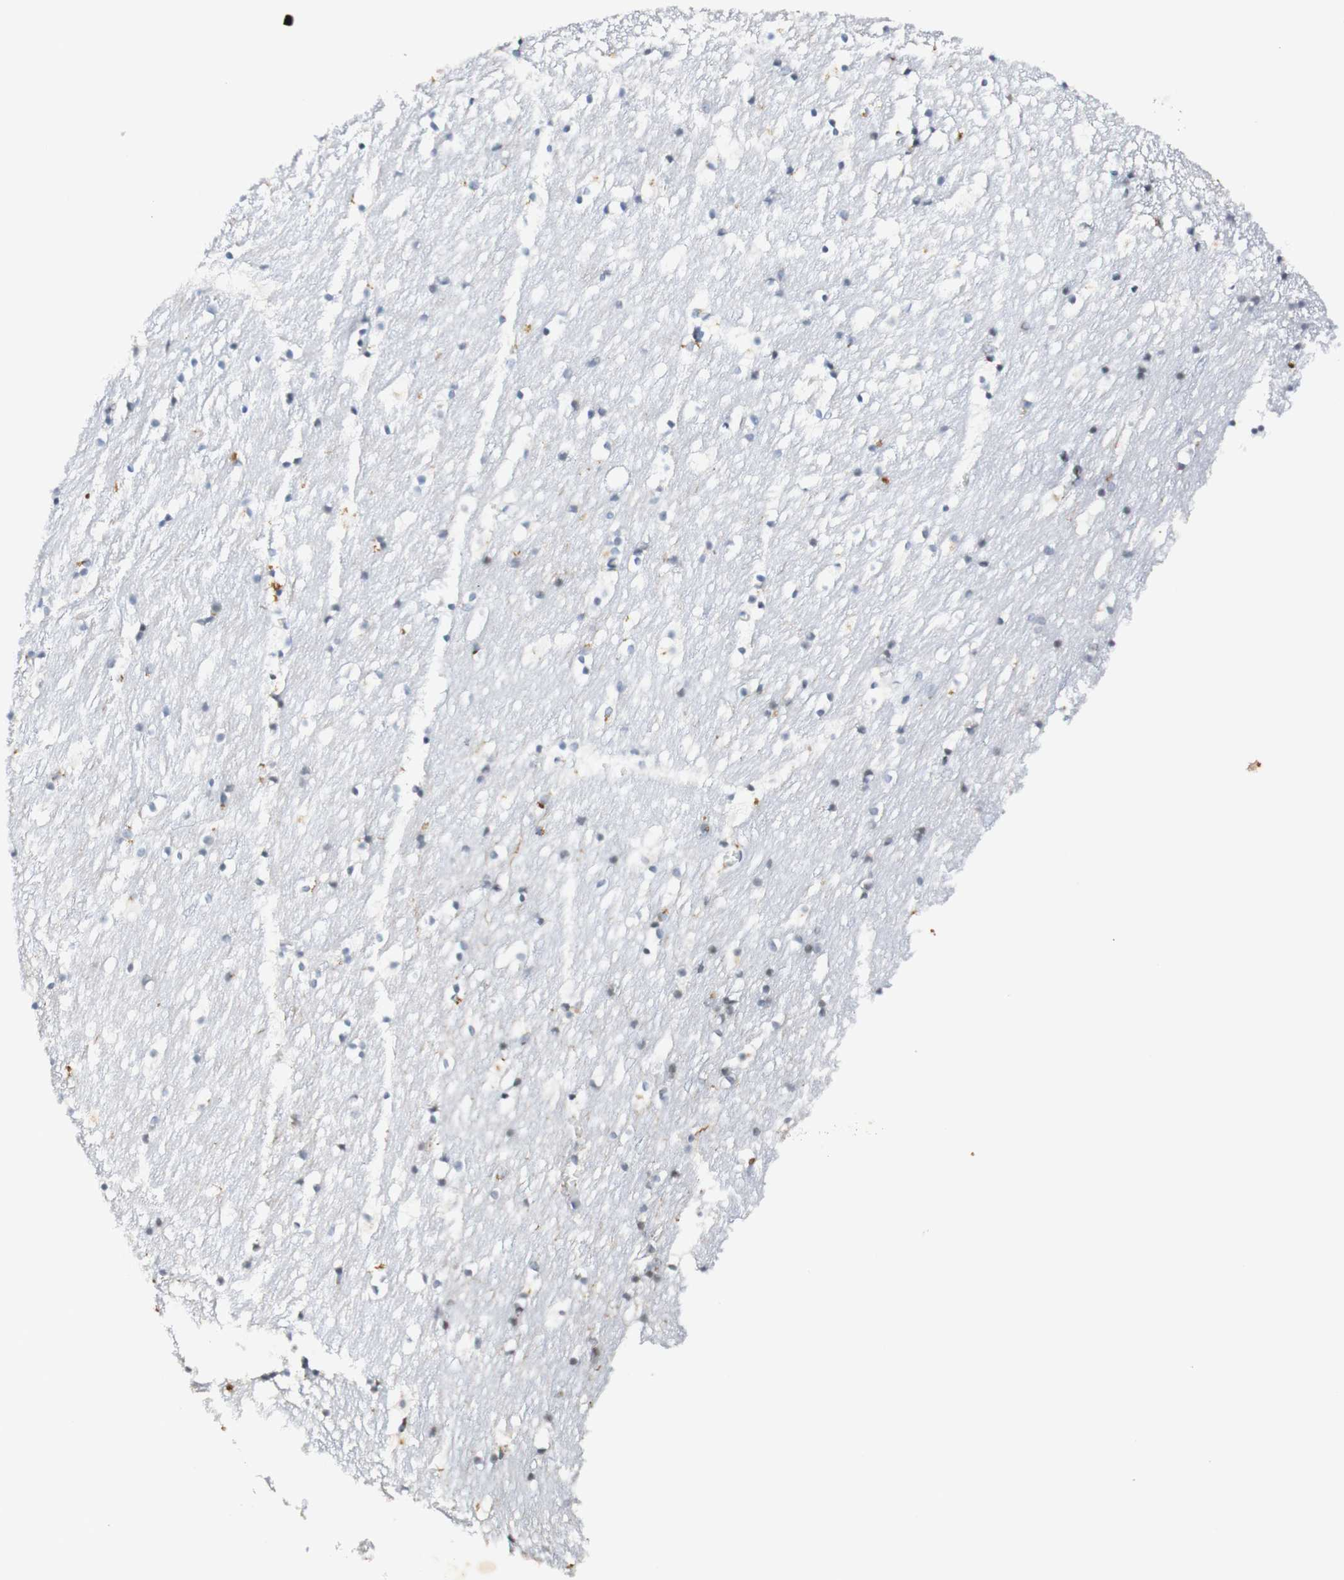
{"staining": {"intensity": "negative", "quantity": "none", "location": "none"}, "tissue": "caudate", "cell_type": "Glial cells", "image_type": "normal", "snomed": [{"axis": "morphology", "description": "Normal tissue, NOS"}, {"axis": "topography", "description": "Lateral ventricle wall"}], "caption": "IHC of benign caudate displays no staining in glial cells. (Immunohistochemistry (ihc), brightfield microscopy, high magnification).", "gene": "IRF1", "patient": {"sex": "male", "age": 45}}